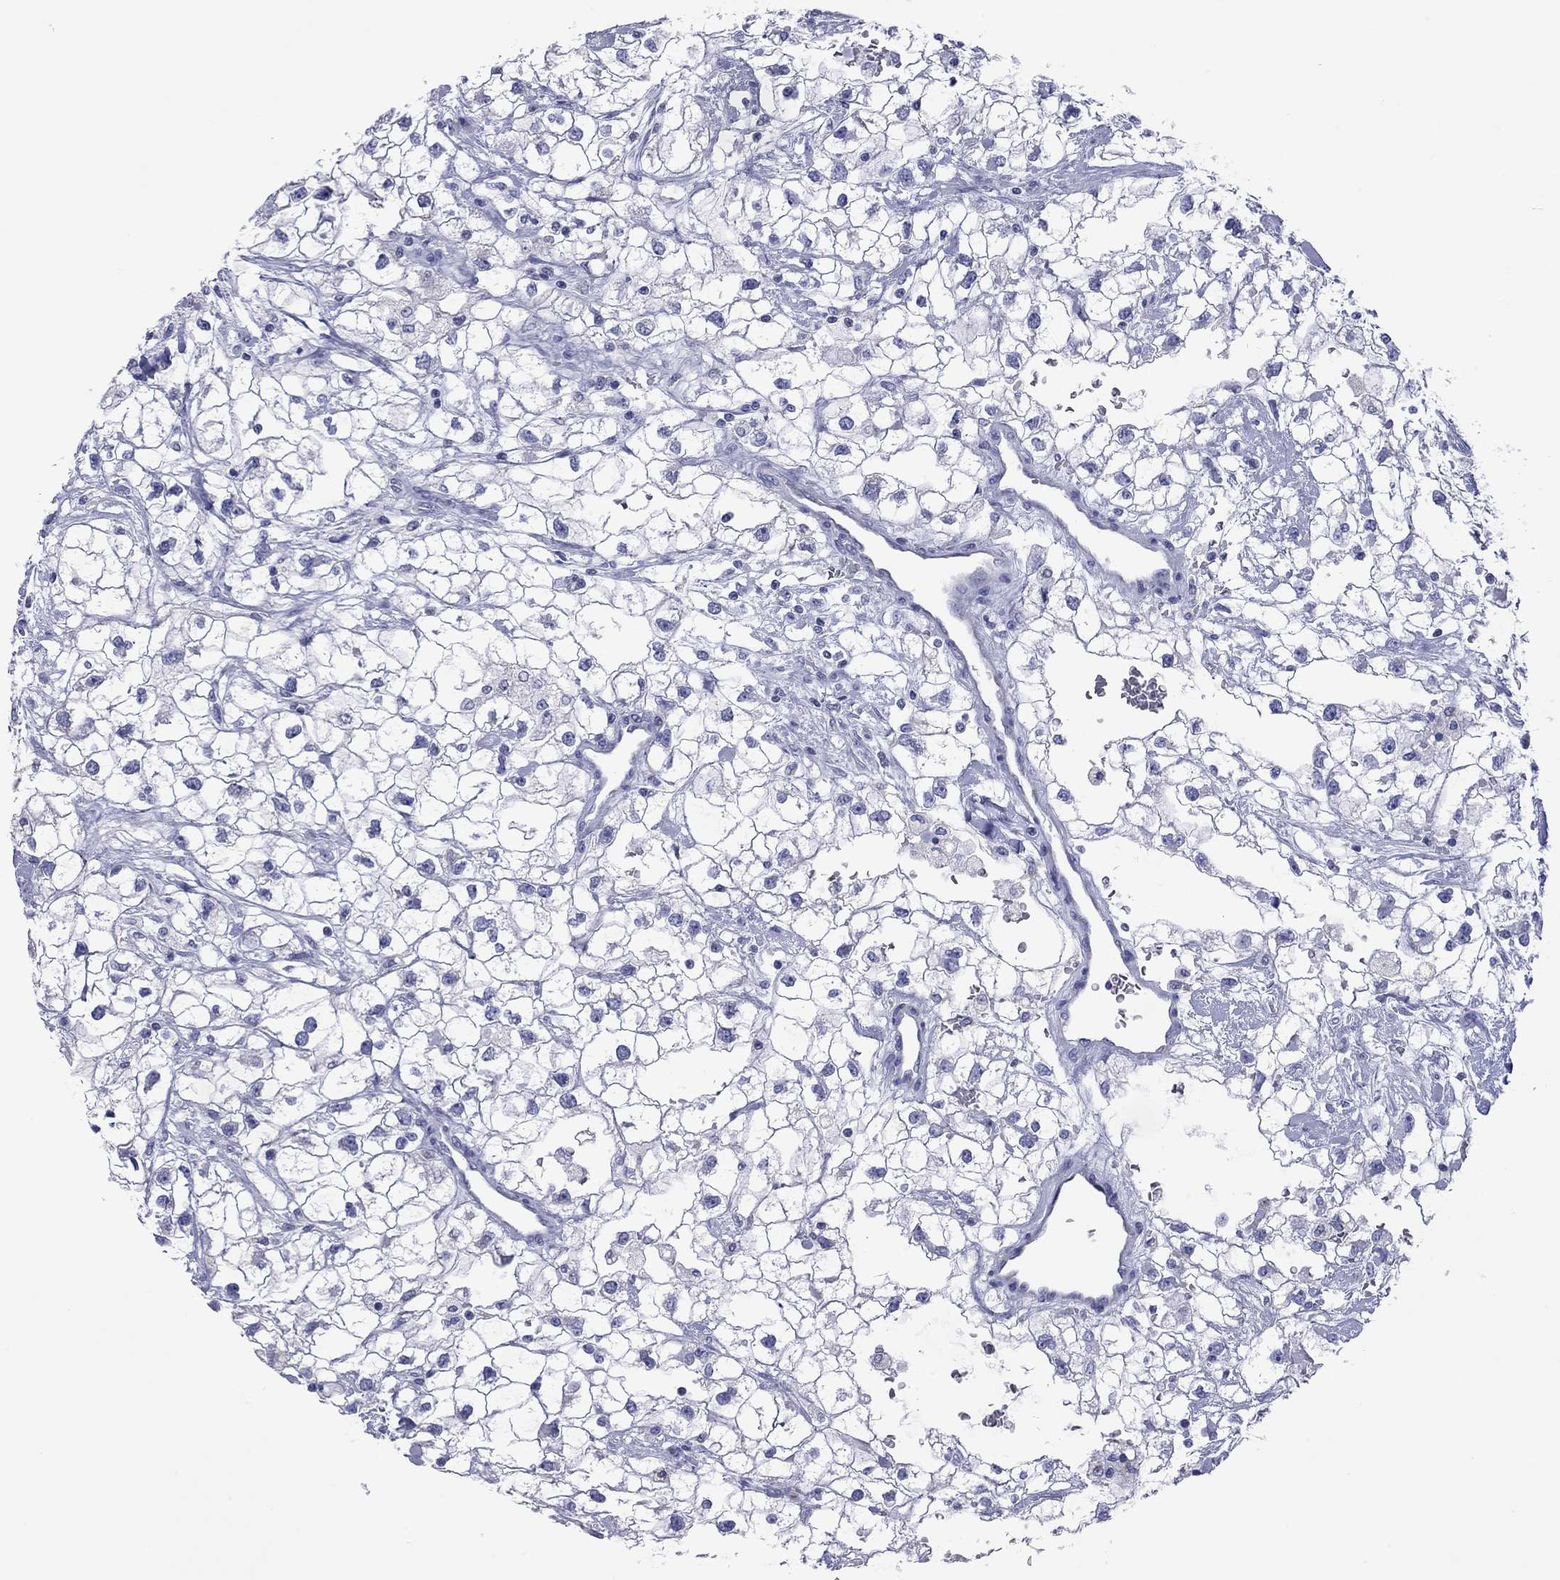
{"staining": {"intensity": "negative", "quantity": "none", "location": "none"}, "tissue": "renal cancer", "cell_type": "Tumor cells", "image_type": "cancer", "snomed": [{"axis": "morphology", "description": "Adenocarcinoma, NOS"}, {"axis": "topography", "description": "Kidney"}], "caption": "Histopathology image shows no protein staining in tumor cells of adenocarcinoma (renal) tissue. Nuclei are stained in blue.", "gene": "VSIG10", "patient": {"sex": "male", "age": 59}}